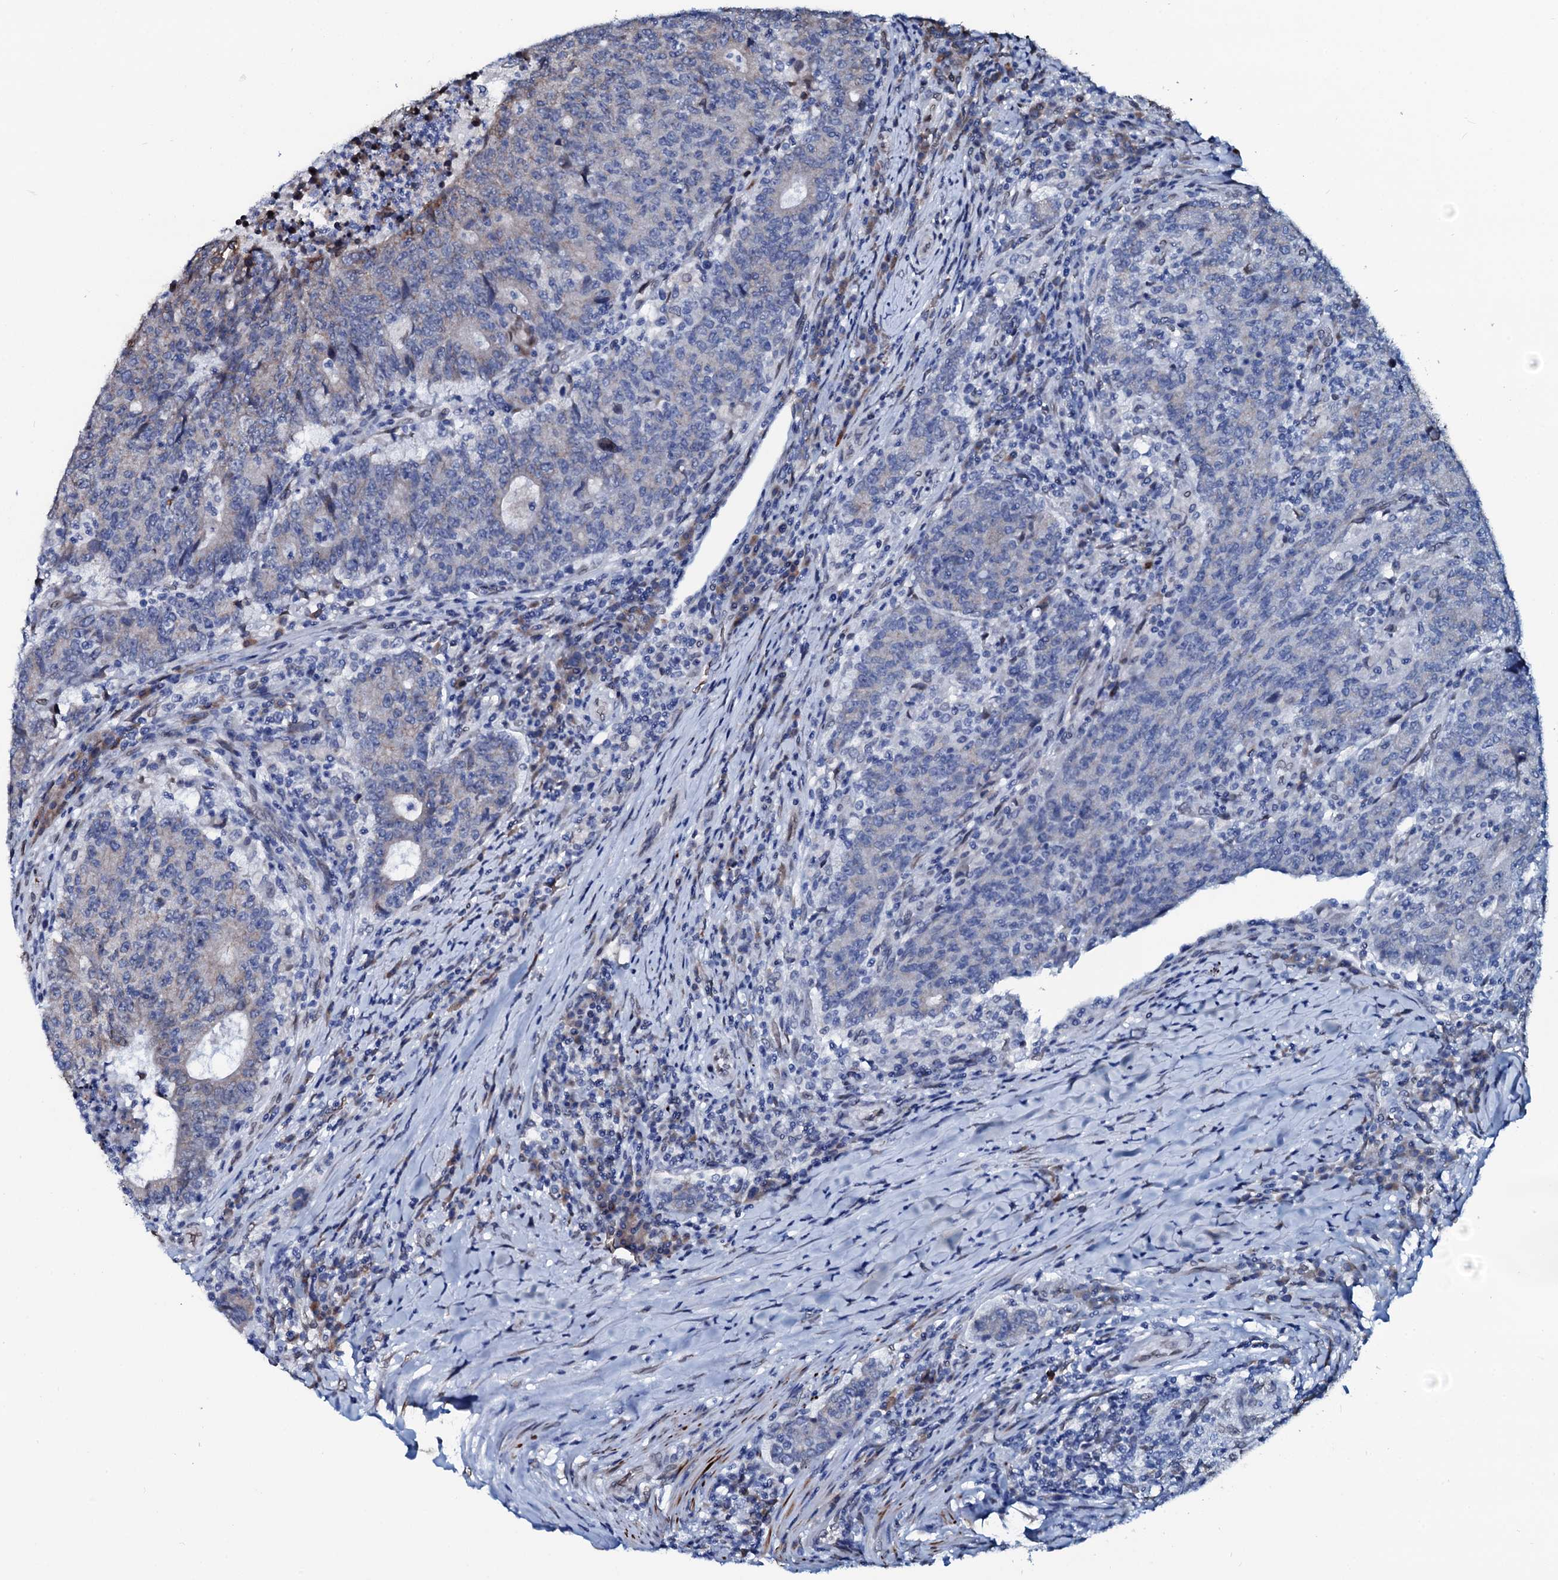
{"staining": {"intensity": "negative", "quantity": "none", "location": "none"}, "tissue": "colorectal cancer", "cell_type": "Tumor cells", "image_type": "cancer", "snomed": [{"axis": "morphology", "description": "Adenocarcinoma, NOS"}, {"axis": "topography", "description": "Colon"}], "caption": "Human colorectal cancer stained for a protein using immunohistochemistry (IHC) exhibits no staining in tumor cells.", "gene": "NRP2", "patient": {"sex": "female", "age": 75}}